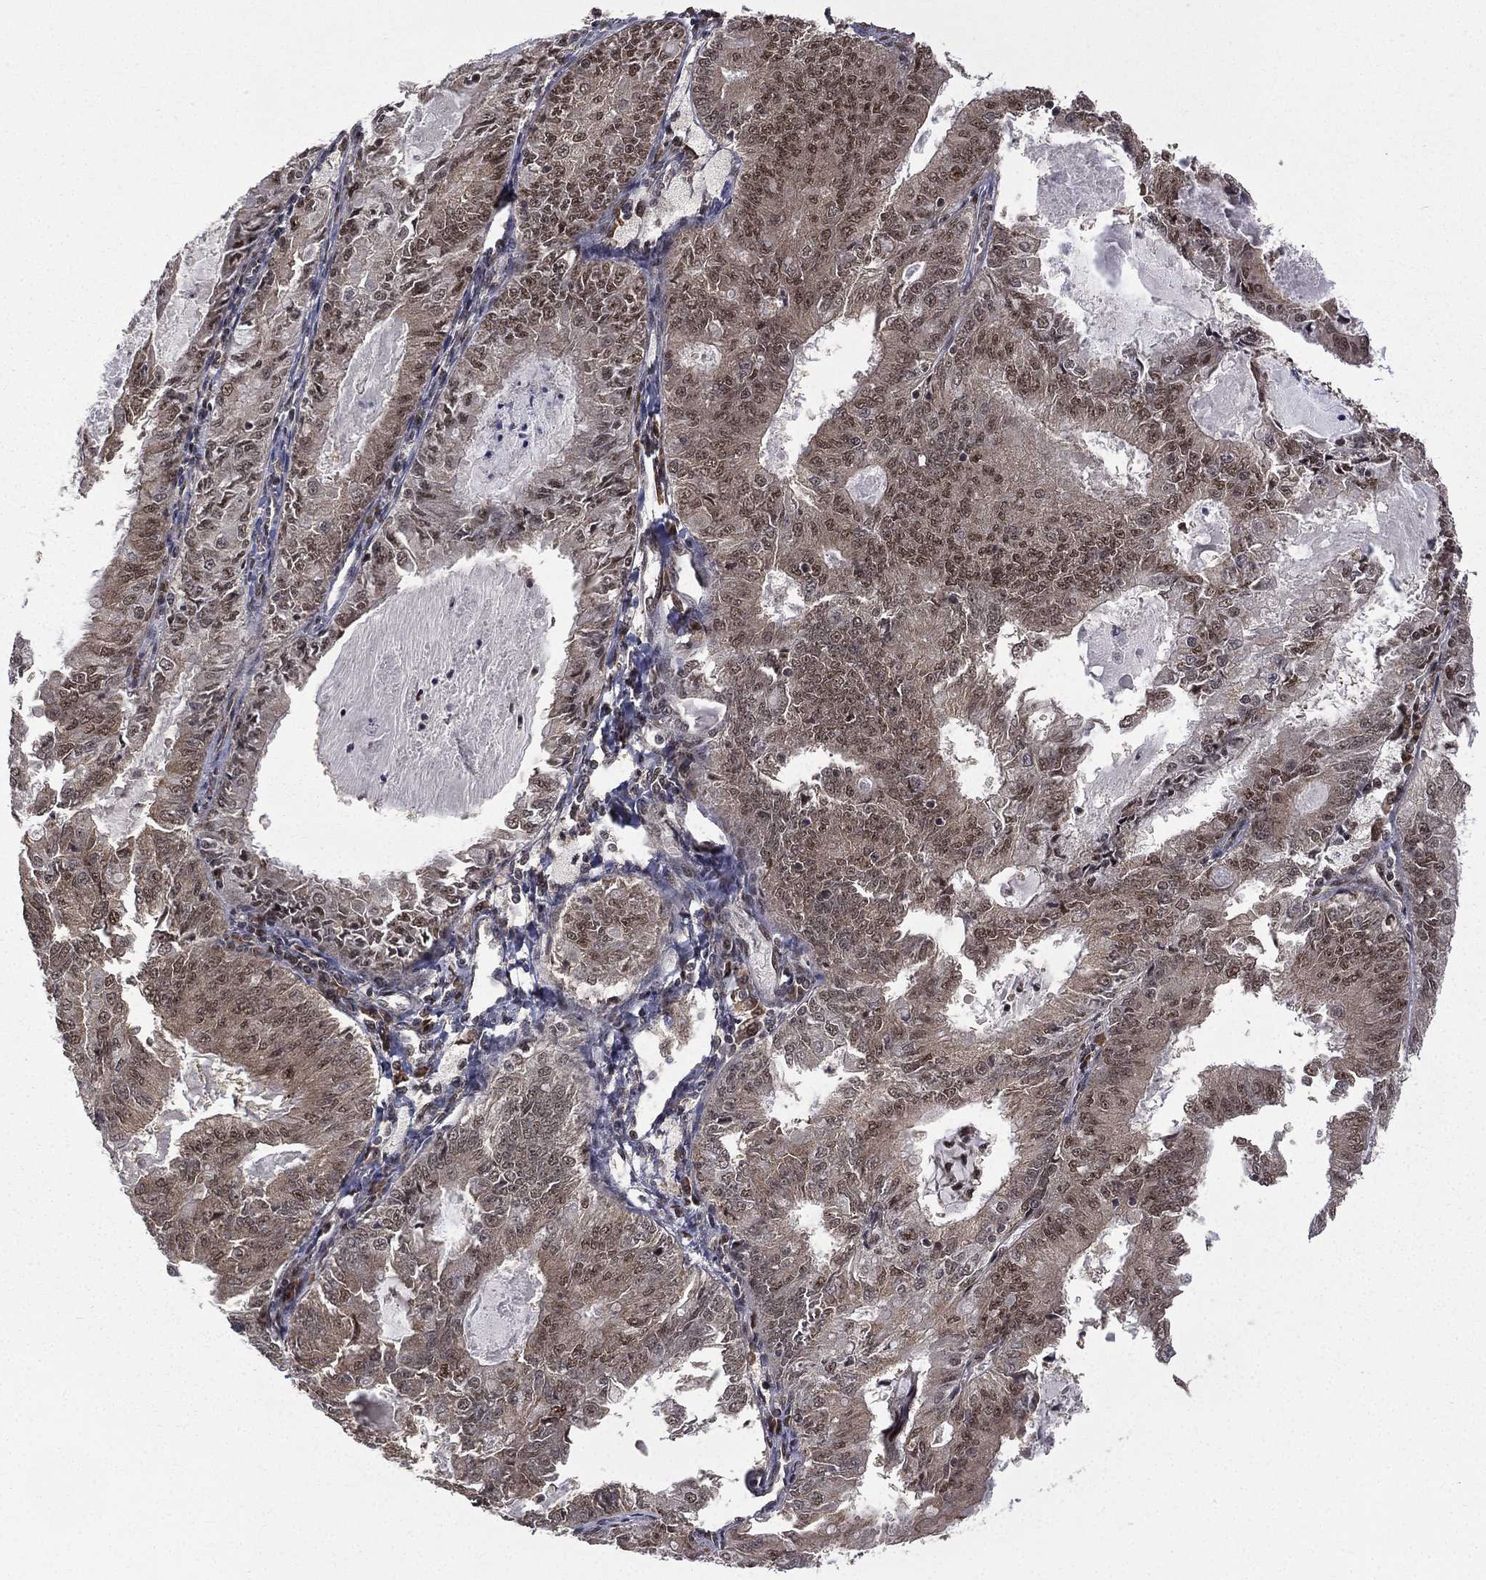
{"staining": {"intensity": "moderate", "quantity": "25%-75%", "location": "cytoplasmic/membranous,nuclear"}, "tissue": "endometrial cancer", "cell_type": "Tumor cells", "image_type": "cancer", "snomed": [{"axis": "morphology", "description": "Adenocarcinoma, NOS"}, {"axis": "topography", "description": "Endometrium"}], "caption": "Immunohistochemistry of human adenocarcinoma (endometrial) demonstrates medium levels of moderate cytoplasmic/membranous and nuclear staining in about 25%-75% of tumor cells.", "gene": "JMJD6", "patient": {"sex": "female", "age": 57}}